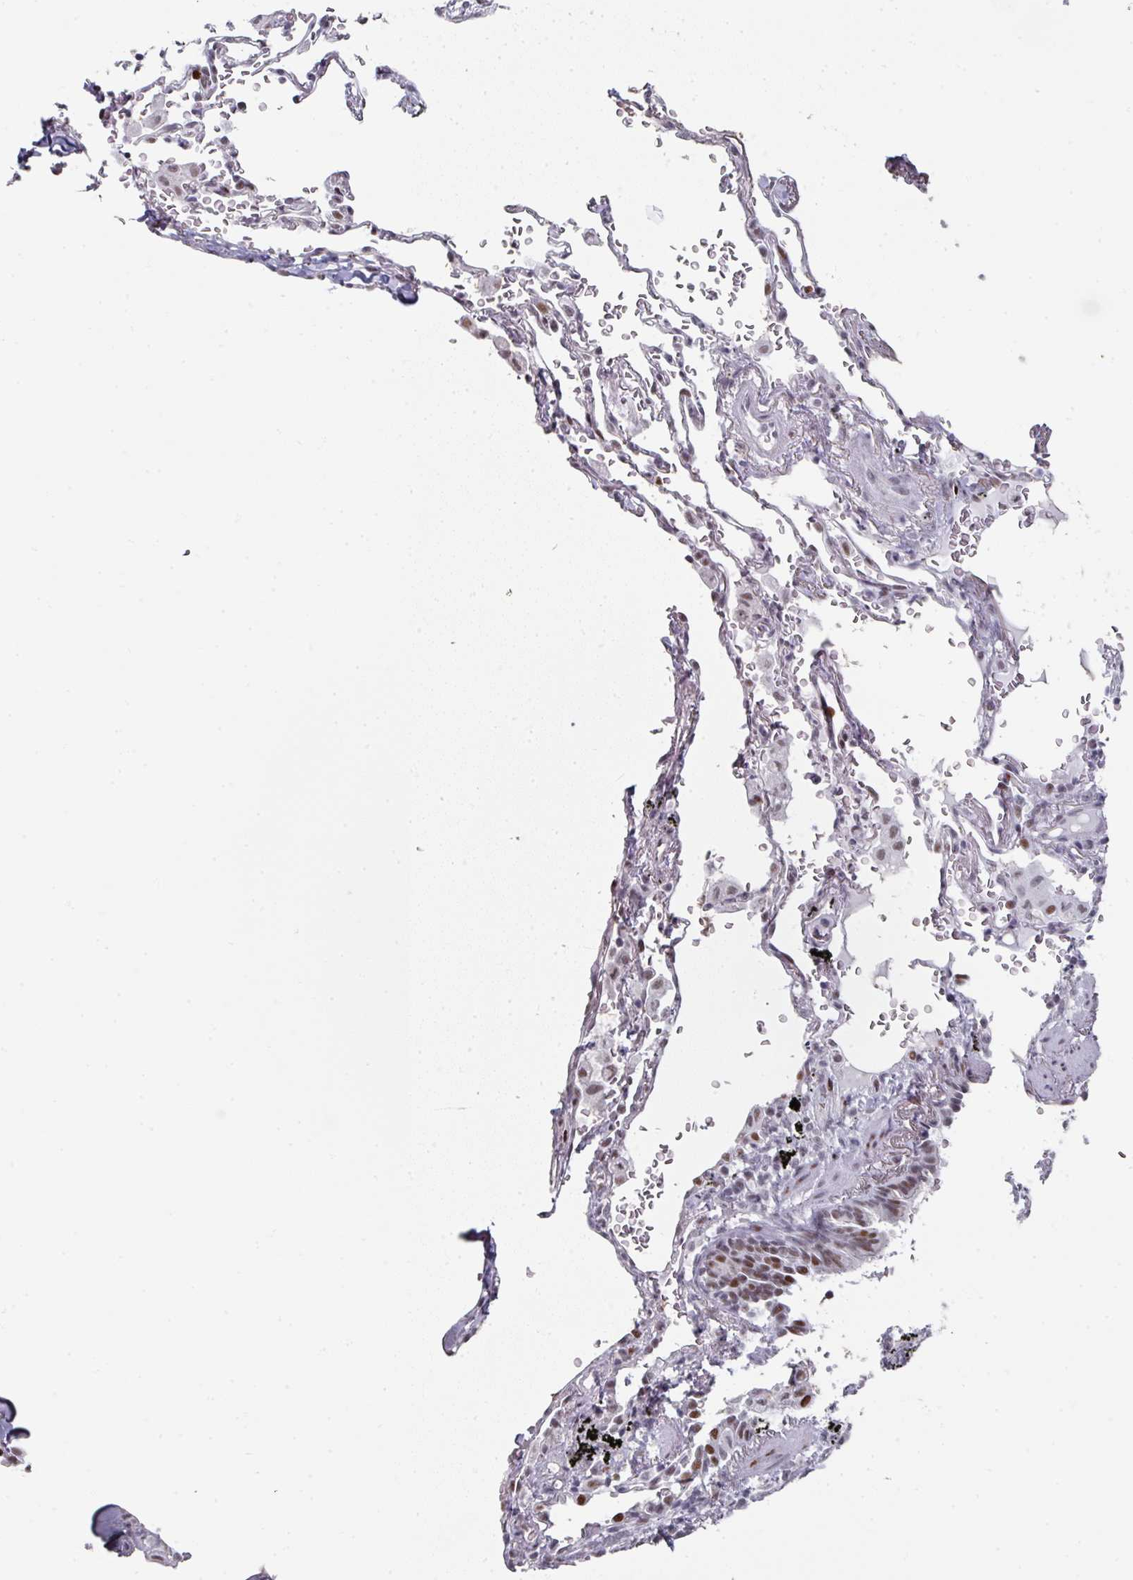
{"staining": {"intensity": "negative", "quantity": "none", "location": "none"}, "tissue": "soft tissue", "cell_type": "Fibroblasts", "image_type": "normal", "snomed": [{"axis": "morphology", "description": "Normal tissue, NOS"}, {"axis": "topography", "description": "Cartilage tissue"}, {"axis": "topography", "description": "Bronchus"}], "caption": "DAB immunohistochemical staining of unremarkable human soft tissue demonstrates no significant staining in fibroblasts.", "gene": "SF3B5", "patient": {"sex": "female", "age": 72}}